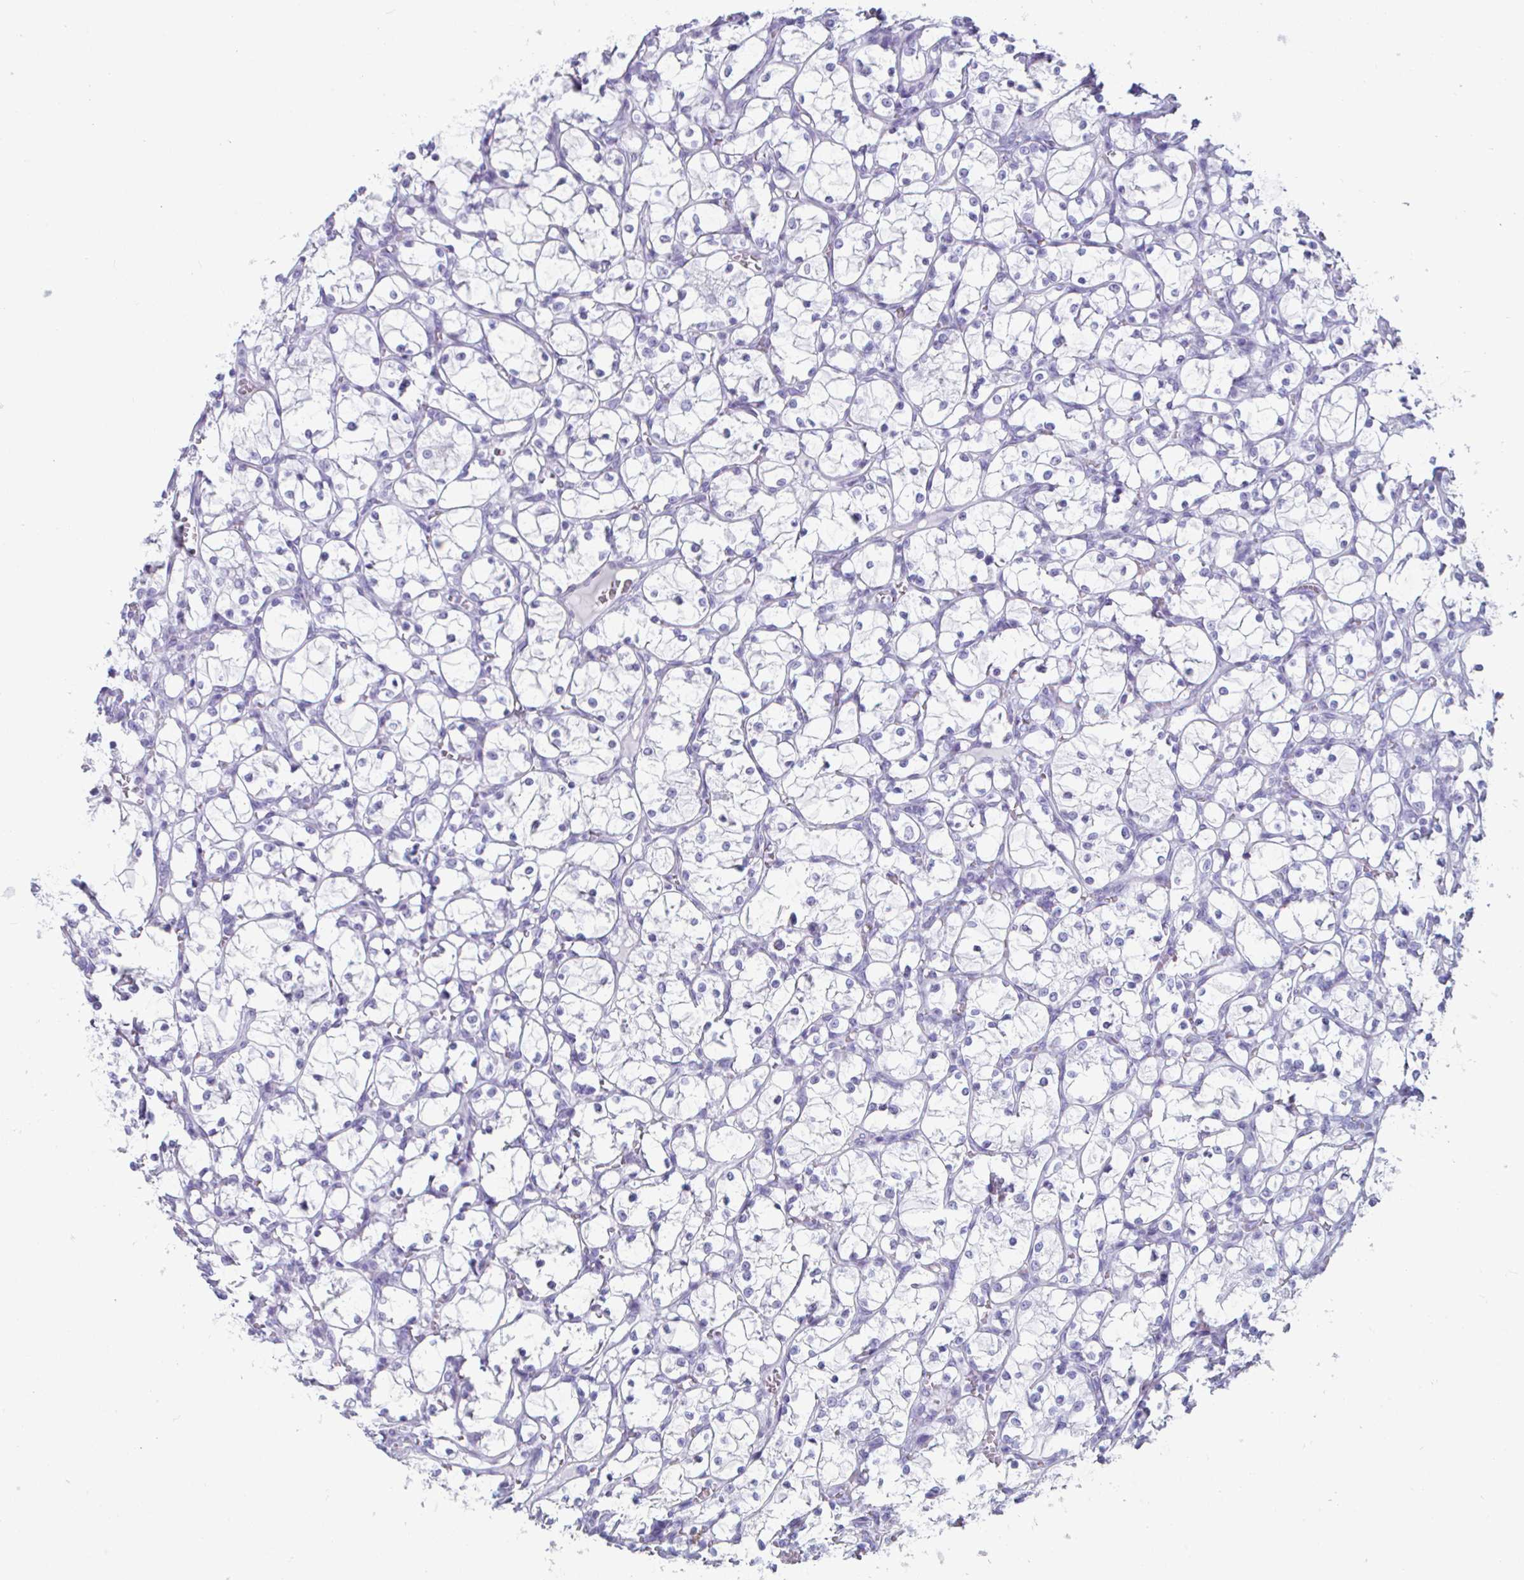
{"staining": {"intensity": "negative", "quantity": "none", "location": "none"}, "tissue": "renal cancer", "cell_type": "Tumor cells", "image_type": "cancer", "snomed": [{"axis": "morphology", "description": "Adenocarcinoma, NOS"}, {"axis": "topography", "description": "Kidney"}], "caption": "Immunohistochemistry micrograph of renal cancer stained for a protein (brown), which shows no expression in tumor cells.", "gene": "CREG2", "patient": {"sex": "female", "age": 69}}